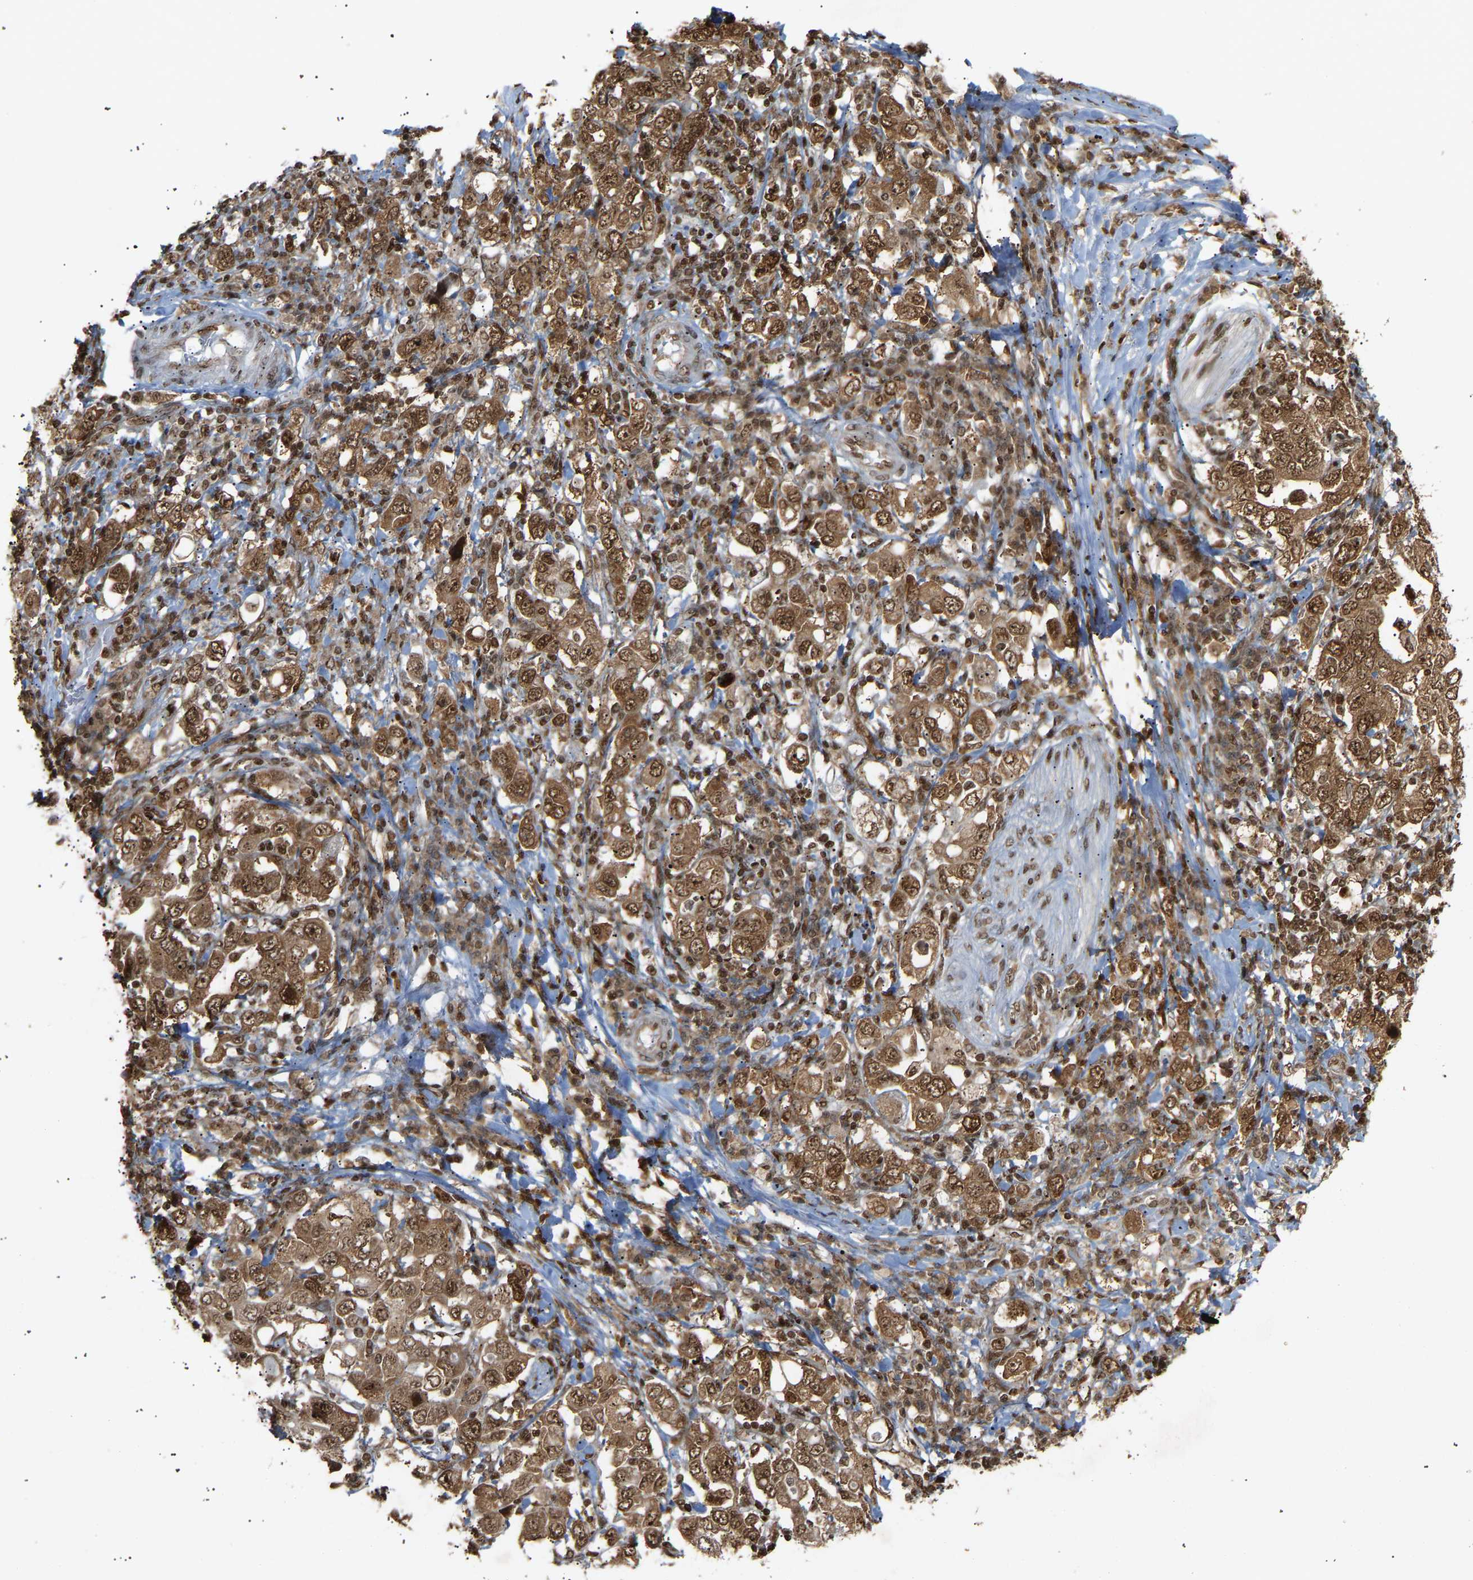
{"staining": {"intensity": "strong", "quantity": ">75%", "location": "cytoplasmic/membranous,nuclear"}, "tissue": "stomach cancer", "cell_type": "Tumor cells", "image_type": "cancer", "snomed": [{"axis": "morphology", "description": "Adenocarcinoma, NOS"}, {"axis": "topography", "description": "Stomach, upper"}], "caption": "A brown stain labels strong cytoplasmic/membranous and nuclear expression of a protein in human stomach cancer tumor cells. Using DAB (brown) and hematoxylin (blue) stains, captured at high magnification using brightfield microscopy.", "gene": "ALYREF", "patient": {"sex": "male", "age": 62}}